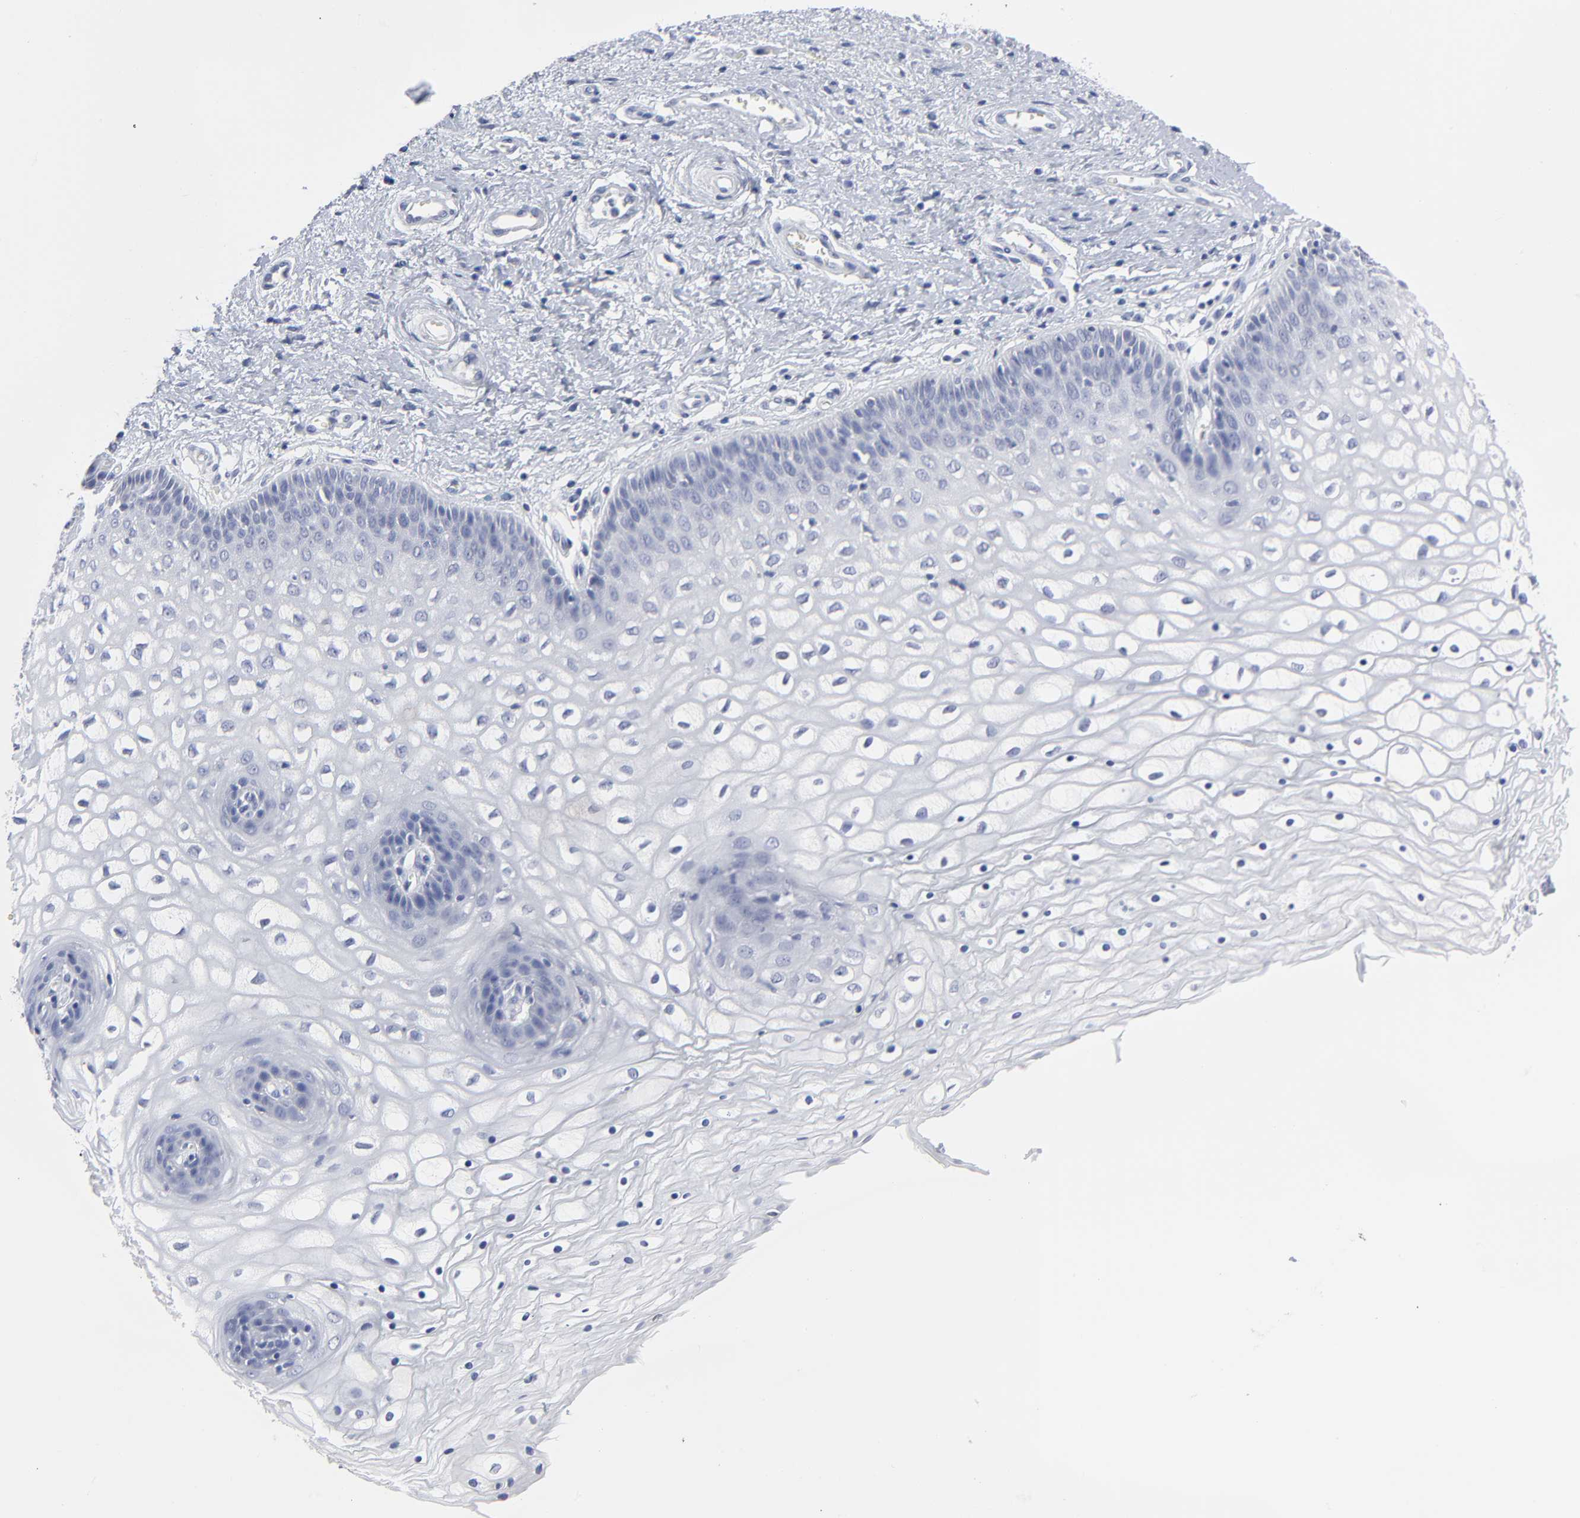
{"staining": {"intensity": "negative", "quantity": "none", "location": "none"}, "tissue": "vagina", "cell_type": "Squamous epithelial cells", "image_type": "normal", "snomed": [{"axis": "morphology", "description": "Normal tissue, NOS"}, {"axis": "topography", "description": "Vagina"}], "caption": "Immunohistochemical staining of unremarkable human vagina displays no significant expression in squamous epithelial cells.", "gene": "CLEC4G", "patient": {"sex": "female", "age": 34}}